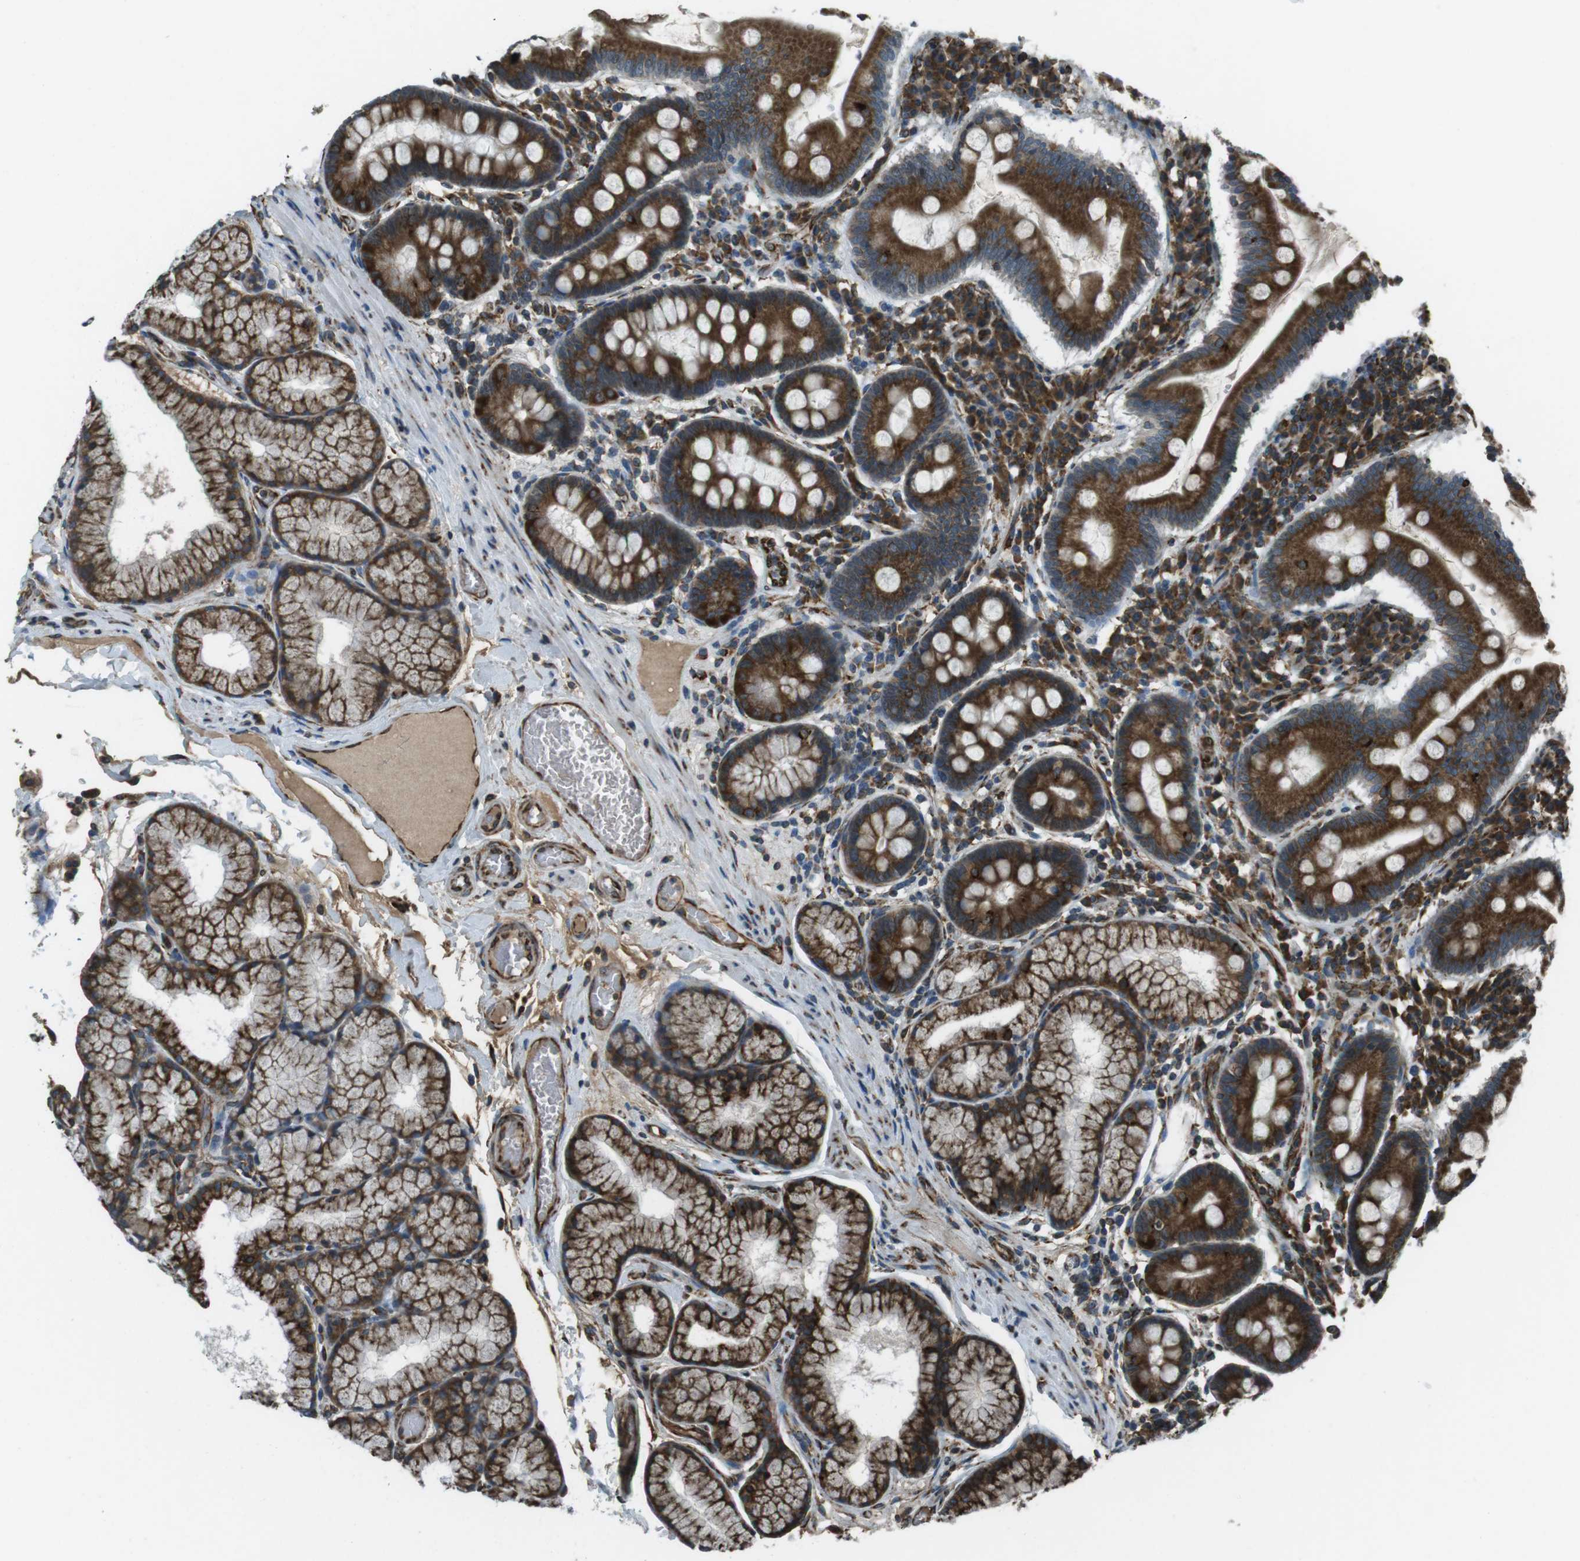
{"staining": {"intensity": "strong", "quantity": ">75%", "location": "cytoplasmic/membranous"}, "tissue": "duodenum", "cell_type": "Glandular cells", "image_type": "normal", "snomed": [{"axis": "morphology", "description": "Normal tissue, NOS"}, {"axis": "topography", "description": "Duodenum"}], "caption": "The image reveals immunohistochemical staining of unremarkable duodenum. There is strong cytoplasmic/membranous expression is present in approximately >75% of glandular cells.", "gene": "KTN1", "patient": {"sex": "male", "age": 50}}